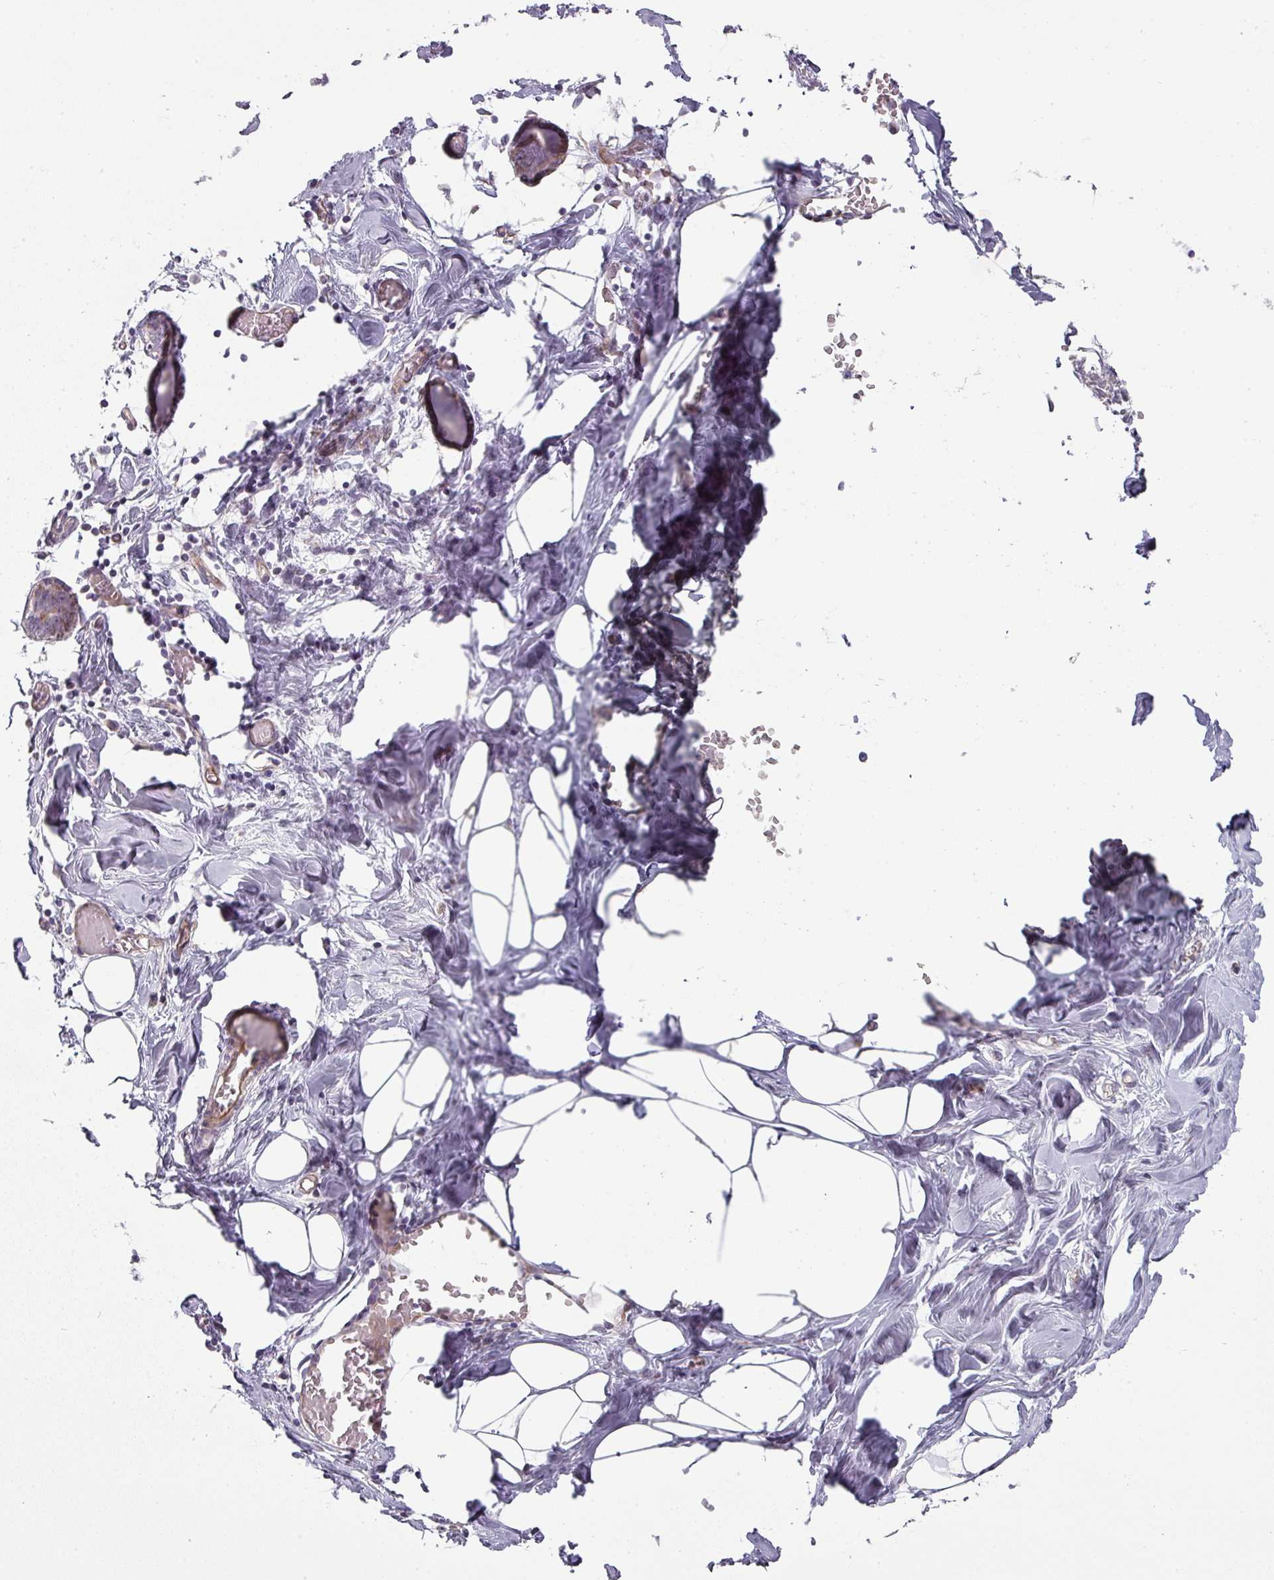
{"staining": {"intensity": "negative", "quantity": "none", "location": "none"}, "tissue": "breast", "cell_type": "Adipocytes", "image_type": "normal", "snomed": [{"axis": "morphology", "description": "Normal tissue, NOS"}, {"axis": "topography", "description": "Breast"}], "caption": "Immunohistochemistry (IHC) of unremarkable breast demonstrates no positivity in adipocytes. Brightfield microscopy of immunohistochemistry (IHC) stained with DAB (3,3'-diaminobenzidine) (brown) and hematoxylin (blue), captured at high magnification.", "gene": "CHRDL1", "patient": {"sex": "female", "age": 27}}